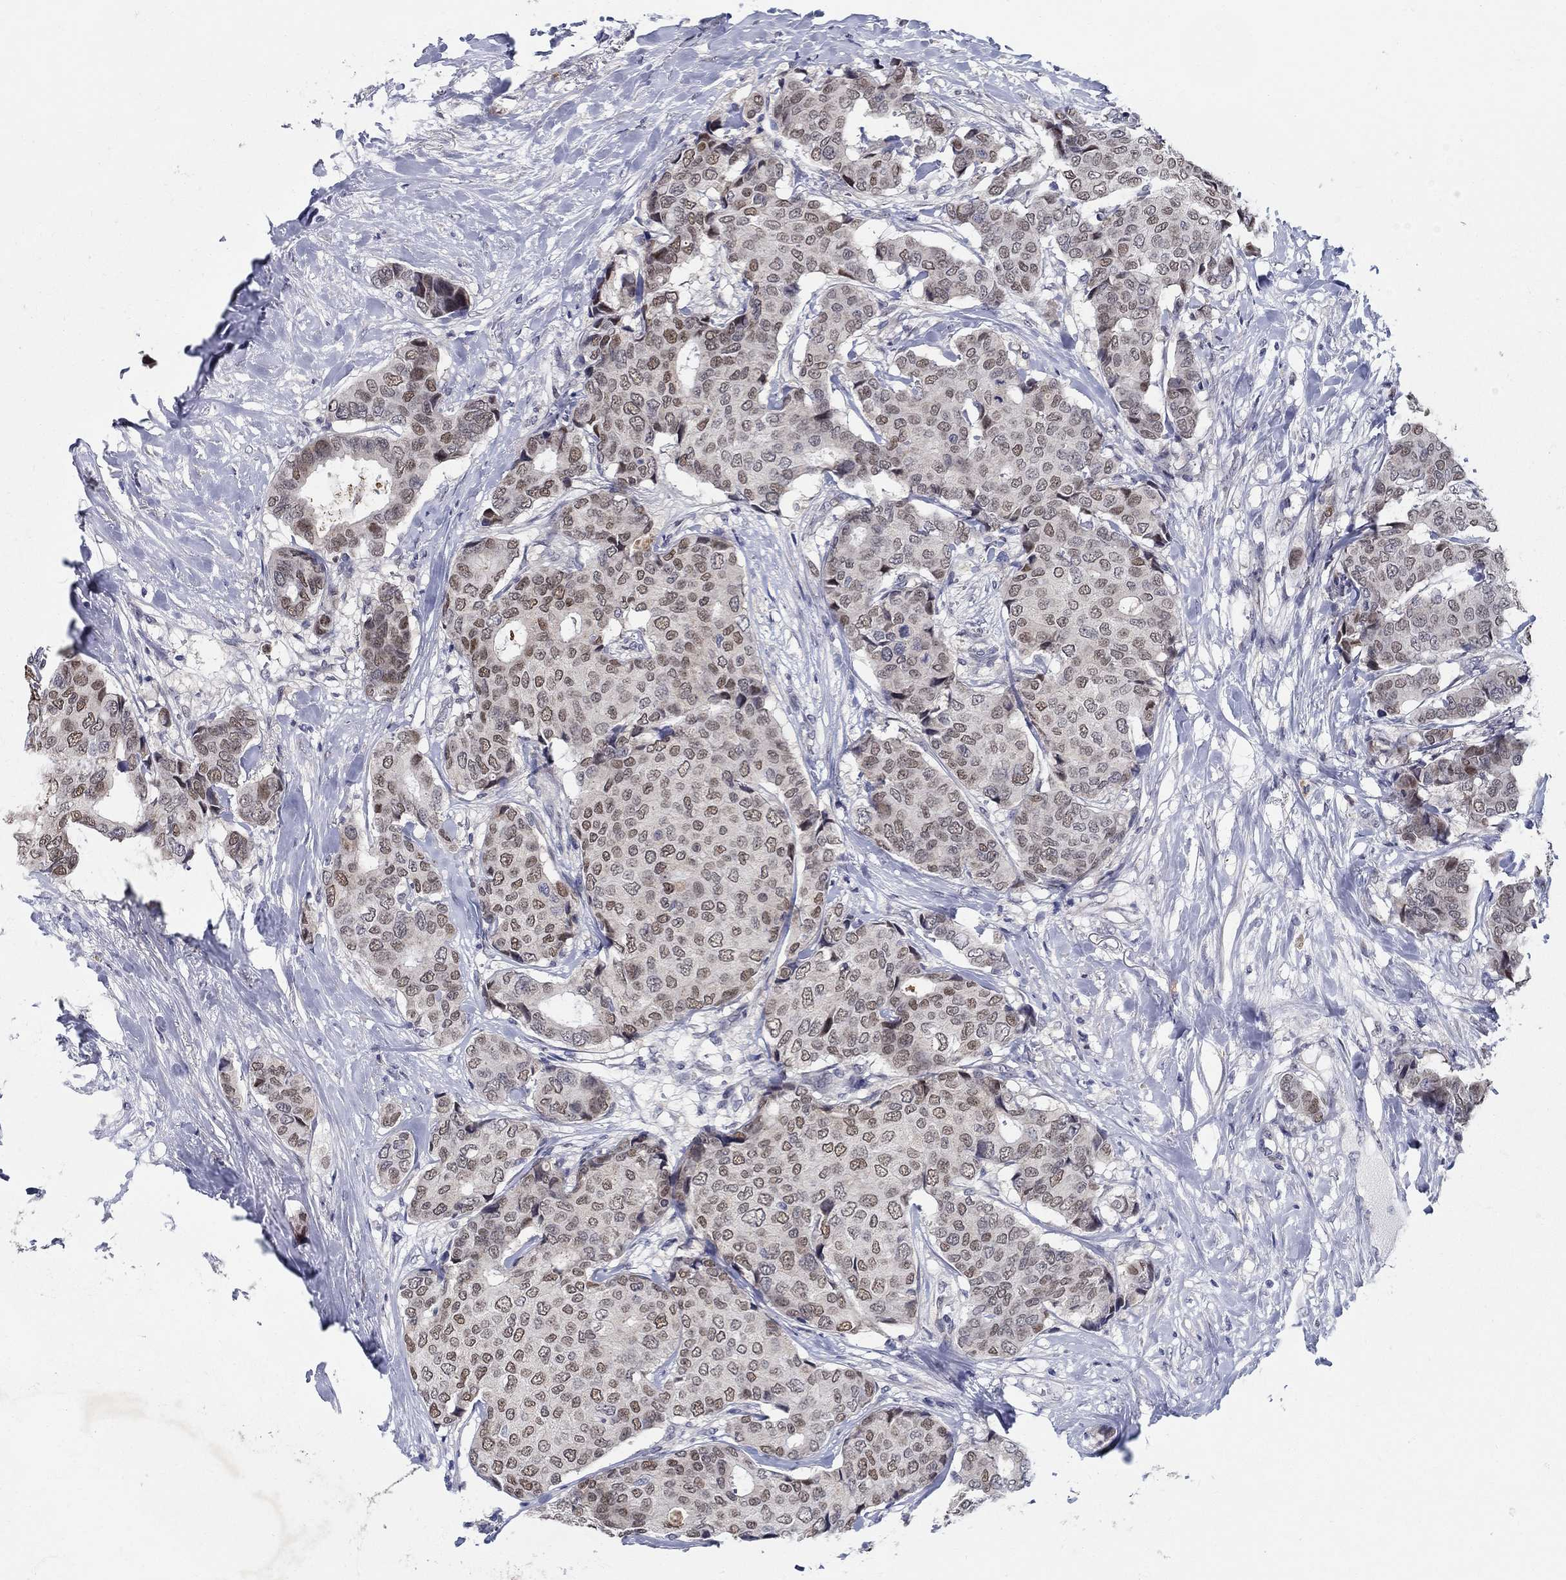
{"staining": {"intensity": "moderate", "quantity": "25%-75%", "location": "nuclear"}, "tissue": "breast cancer", "cell_type": "Tumor cells", "image_type": "cancer", "snomed": [{"axis": "morphology", "description": "Duct carcinoma"}, {"axis": "topography", "description": "Breast"}], "caption": "Human breast intraductal carcinoma stained with a brown dye reveals moderate nuclear positive expression in approximately 25%-75% of tumor cells.", "gene": "C16orf46", "patient": {"sex": "female", "age": 75}}